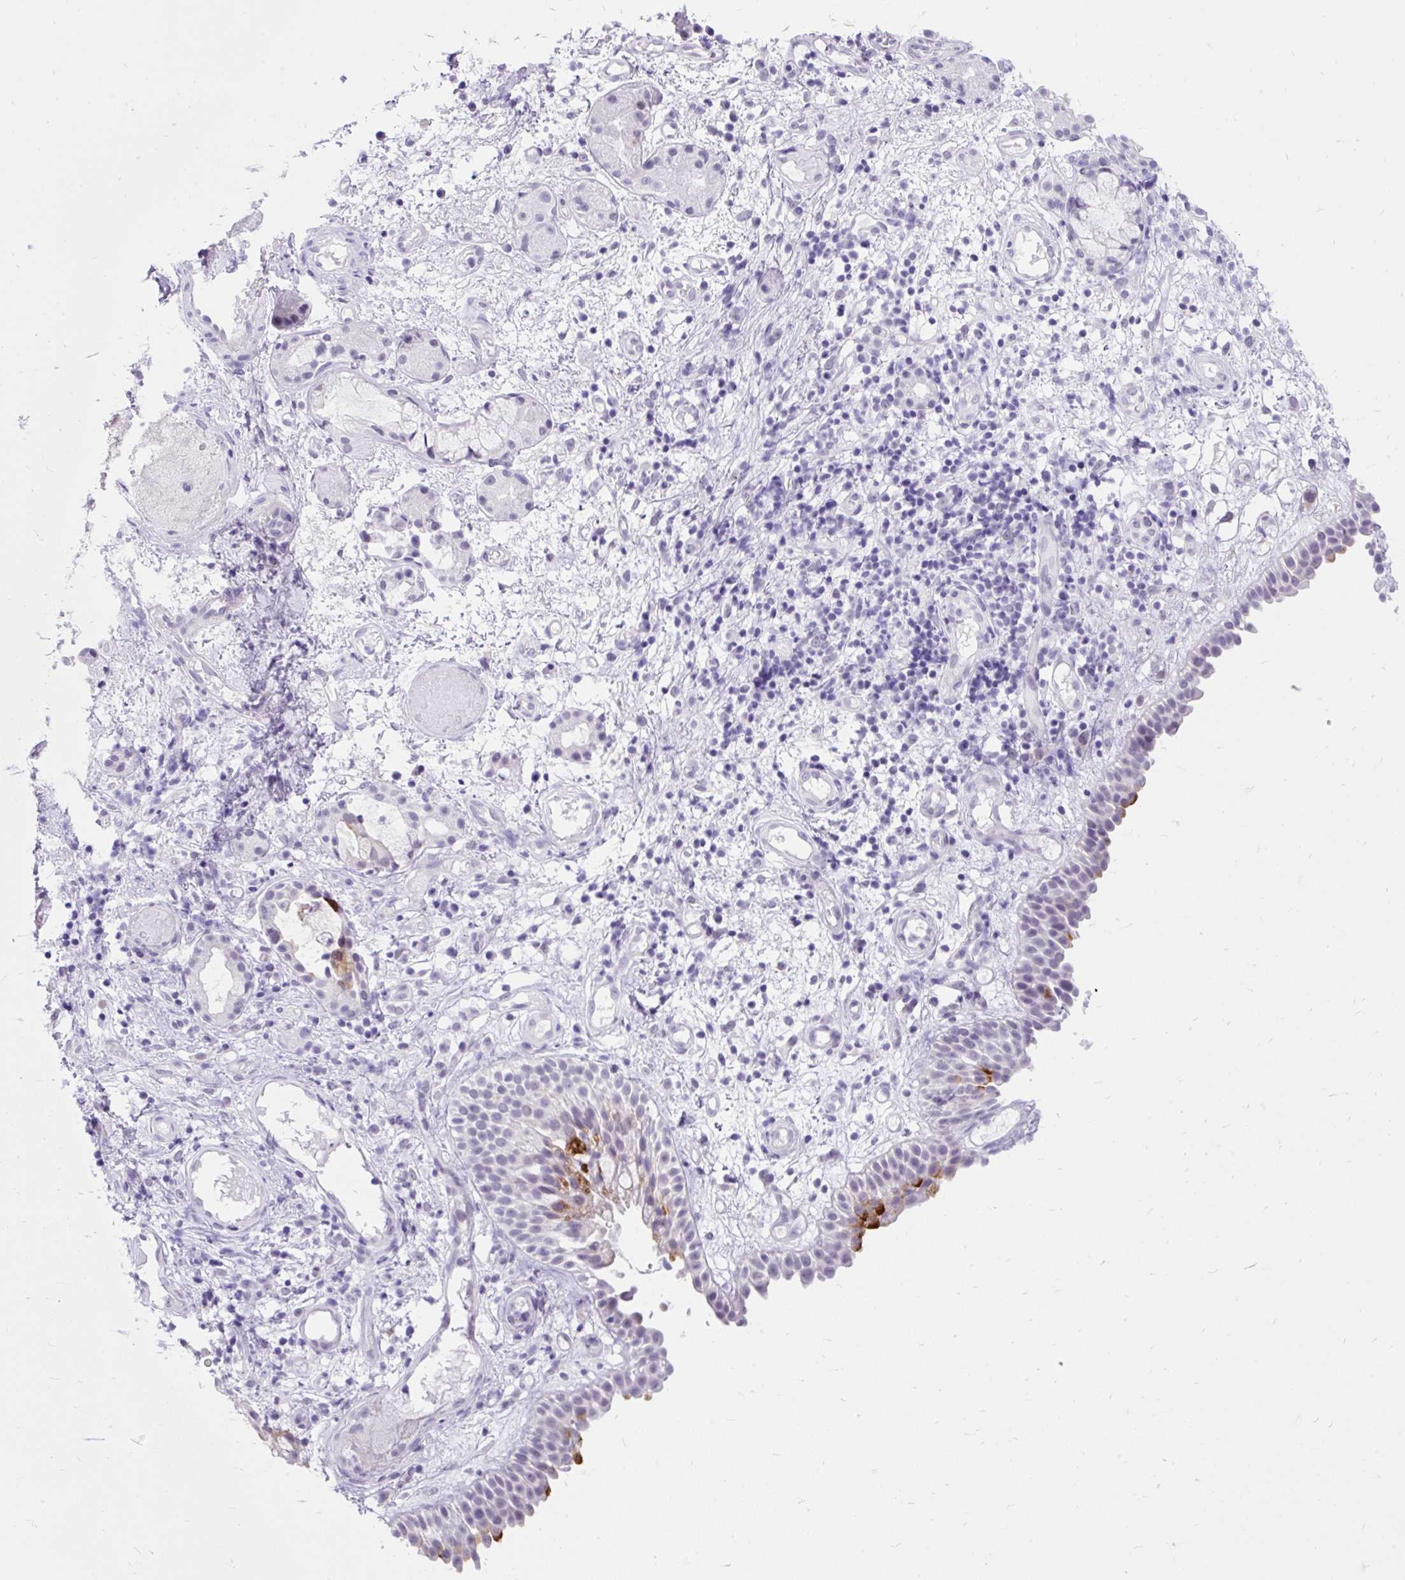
{"staining": {"intensity": "moderate", "quantity": "<25%", "location": "cytoplasmic/membranous"}, "tissue": "nasopharynx", "cell_type": "Respiratory epithelial cells", "image_type": "normal", "snomed": [{"axis": "morphology", "description": "Normal tissue, NOS"}, {"axis": "morphology", "description": "Inflammation, NOS"}, {"axis": "topography", "description": "Nasopharynx"}], "caption": "DAB (3,3'-diaminobenzidine) immunohistochemical staining of benign nasopharynx reveals moderate cytoplasmic/membranous protein positivity in approximately <25% of respiratory epithelial cells. The staining was performed using DAB, with brown indicating positive protein expression. Nuclei are stained blue with hematoxylin.", "gene": "SCGB1A1", "patient": {"sex": "male", "age": 54}}